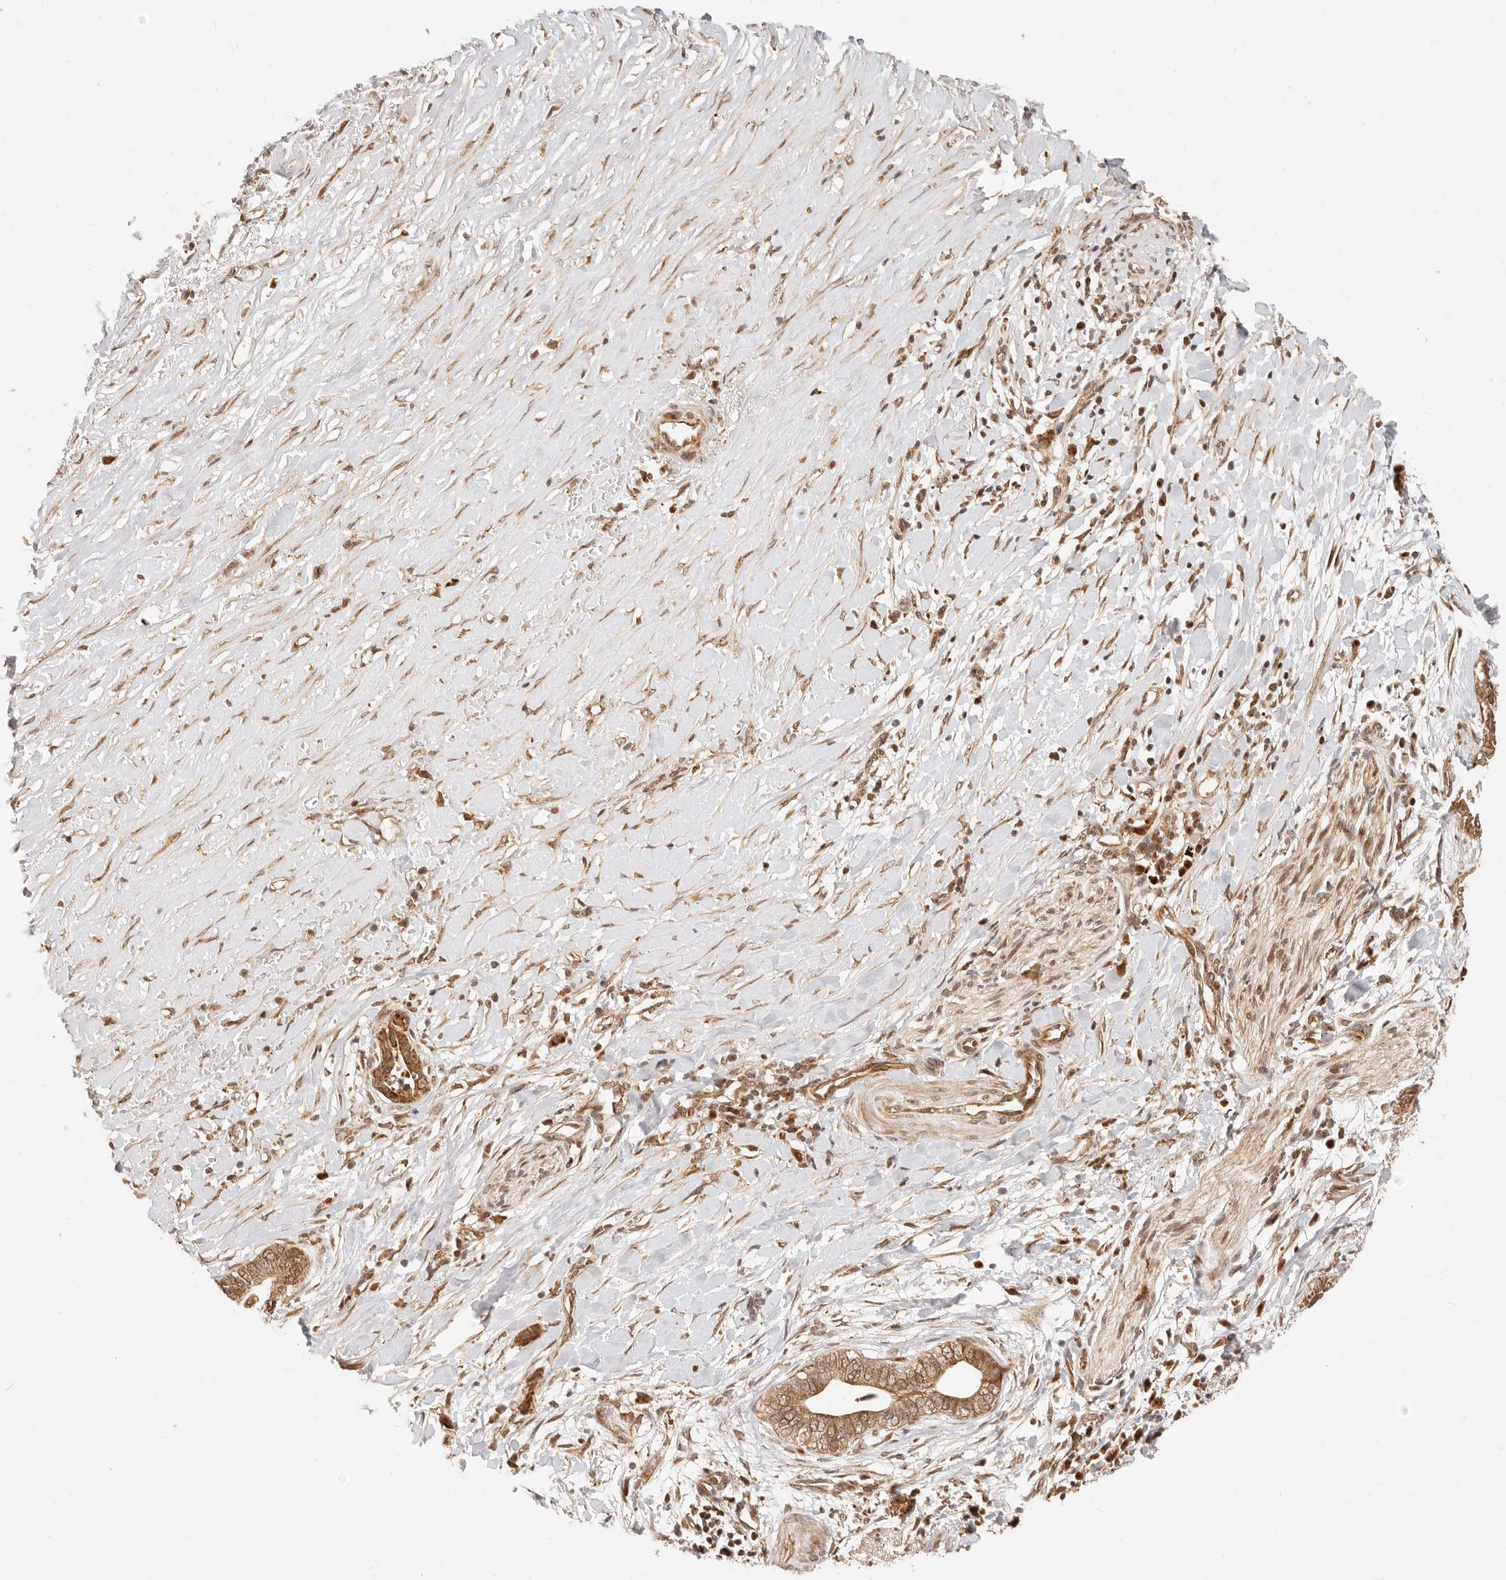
{"staining": {"intensity": "moderate", "quantity": ">75%", "location": "cytoplasmic/membranous"}, "tissue": "liver cancer", "cell_type": "Tumor cells", "image_type": "cancer", "snomed": [{"axis": "morphology", "description": "Cholangiocarcinoma"}, {"axis": "topography", "description": "Liver"}], "caption": "Liver cancer stained with DAB immunohistochemistry displays medium levels of moderate cytoplasmic/membranous staining in about >75% of tumor cells.", "gene": "TIMM17A", "patient": {"sex": "female", "age": 79}}